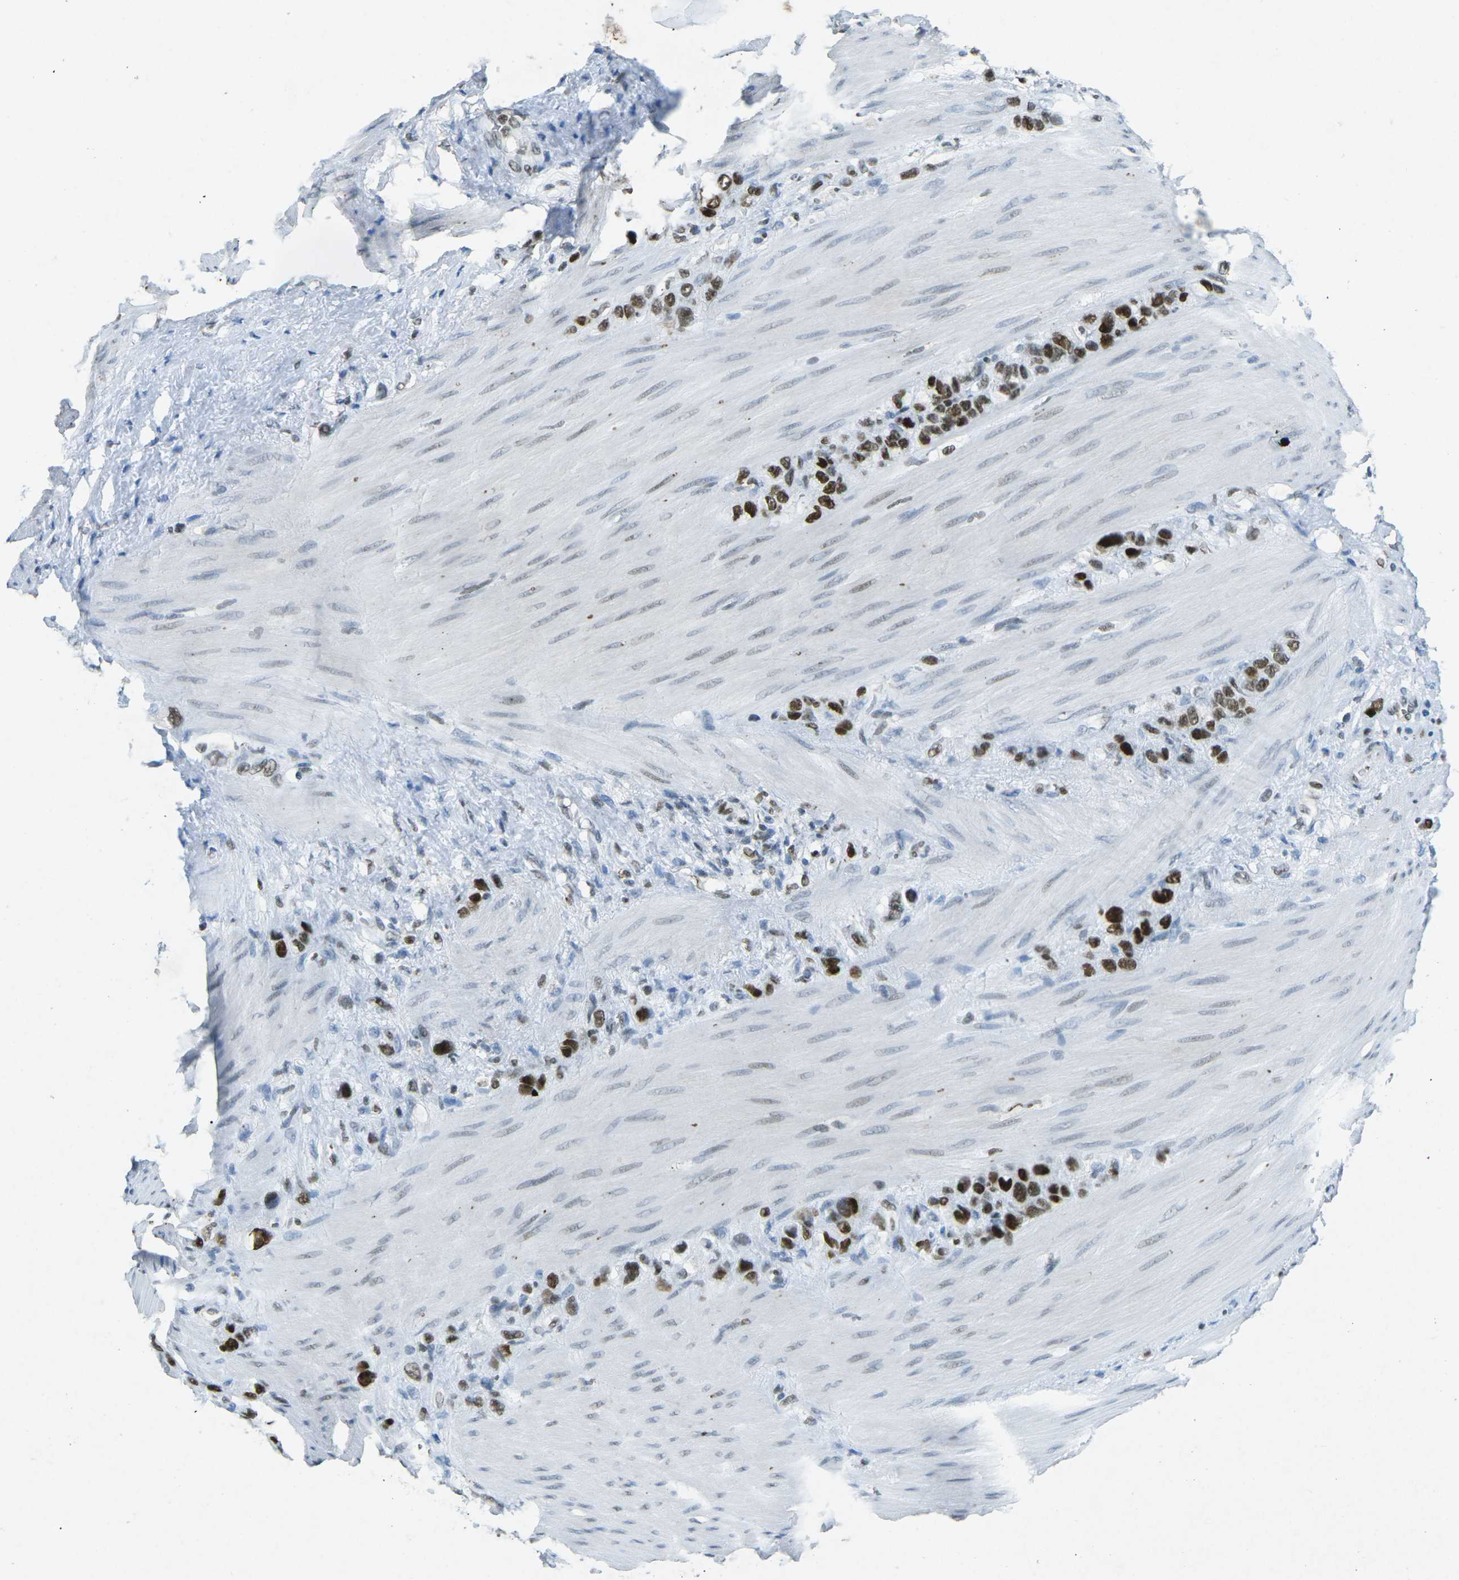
{"staining": {"intensity": "strong", "quantity": ">75%", "location": "nuclear"}, "tissue": "stomach cancer", "cell_type": "Tumor cells", "image_type": "cancer", "snomed": [{"axis": "morphology", "description": "Adenocarcinoma, NOS"}, {"axis": "morphology", "description": "Adenocarcinoma, High grade"}, {"axis": "topography", "description": "Stomach, upper"}, {"axis": "topography", "description": "Stomach, lower"}], "caption": "This is a photomicrograph of immunohistochemistry staining of adenocarcinoma (high-grade) (stomach), which shows strong expression in the nuclear of tumor cells.", "gene": "RB1", "patient": {"sex": "female", "age": 65}}